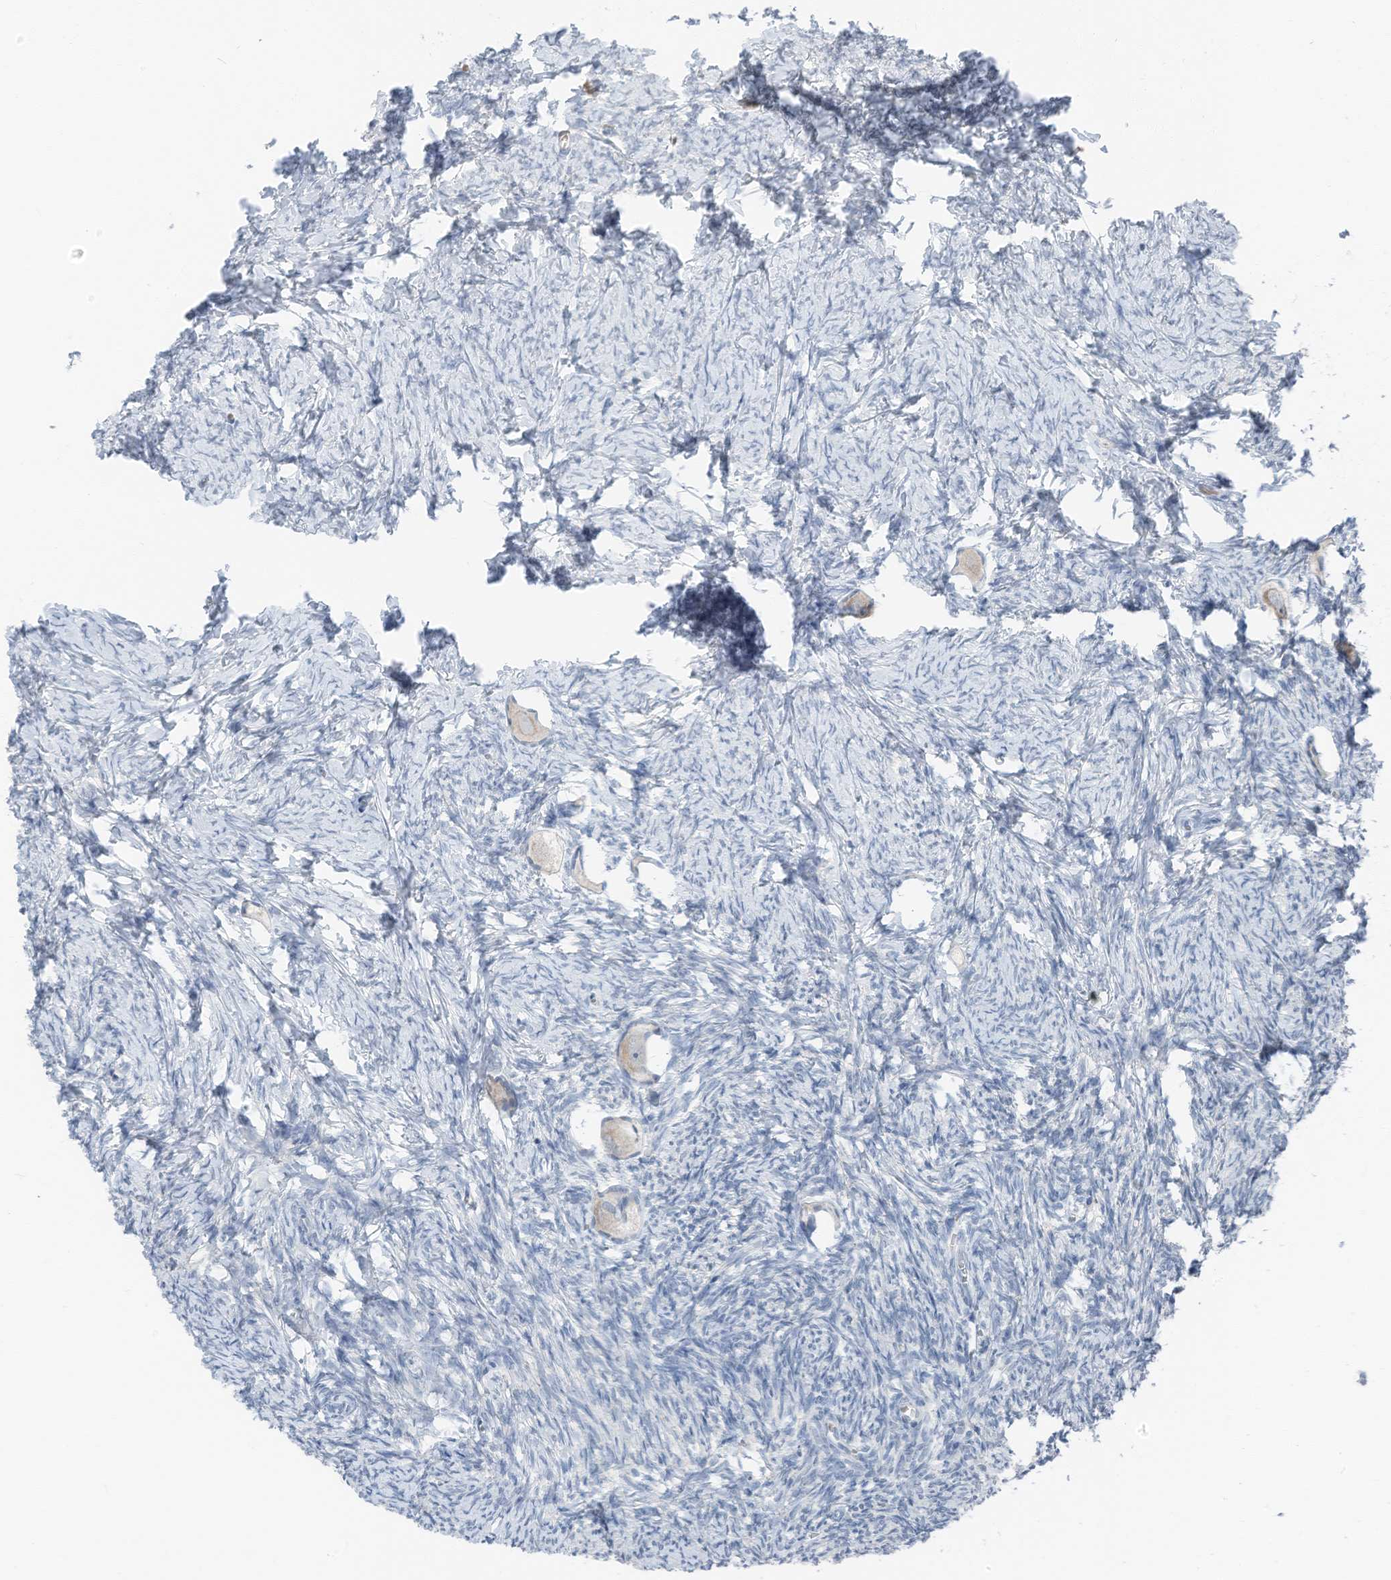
{"staining": {"intensity": "negative", "quantity": "none", "location": "none"}, "tissue": "ovary", "cell_type": "Follicle cells", "image_type": "normal", "snomed": [{"axis": "morphology", "description": "Normal tissue, NOS"}, {"axis": "topography", "description": "Ovary"}], "caption": "Immunohistochemistry (IHC) of unremarkable human ovary demonstrates no expression in follicle cells. The staining was performed using DAB (3,3'-diaminobenzidine) to visualize the protein expression in brown, while the nuclei were stained in blue with hematoxylin (Magnification: 20x).", "gene": "CHMP2B", "patient": {"sex": "female", "age": 27}}